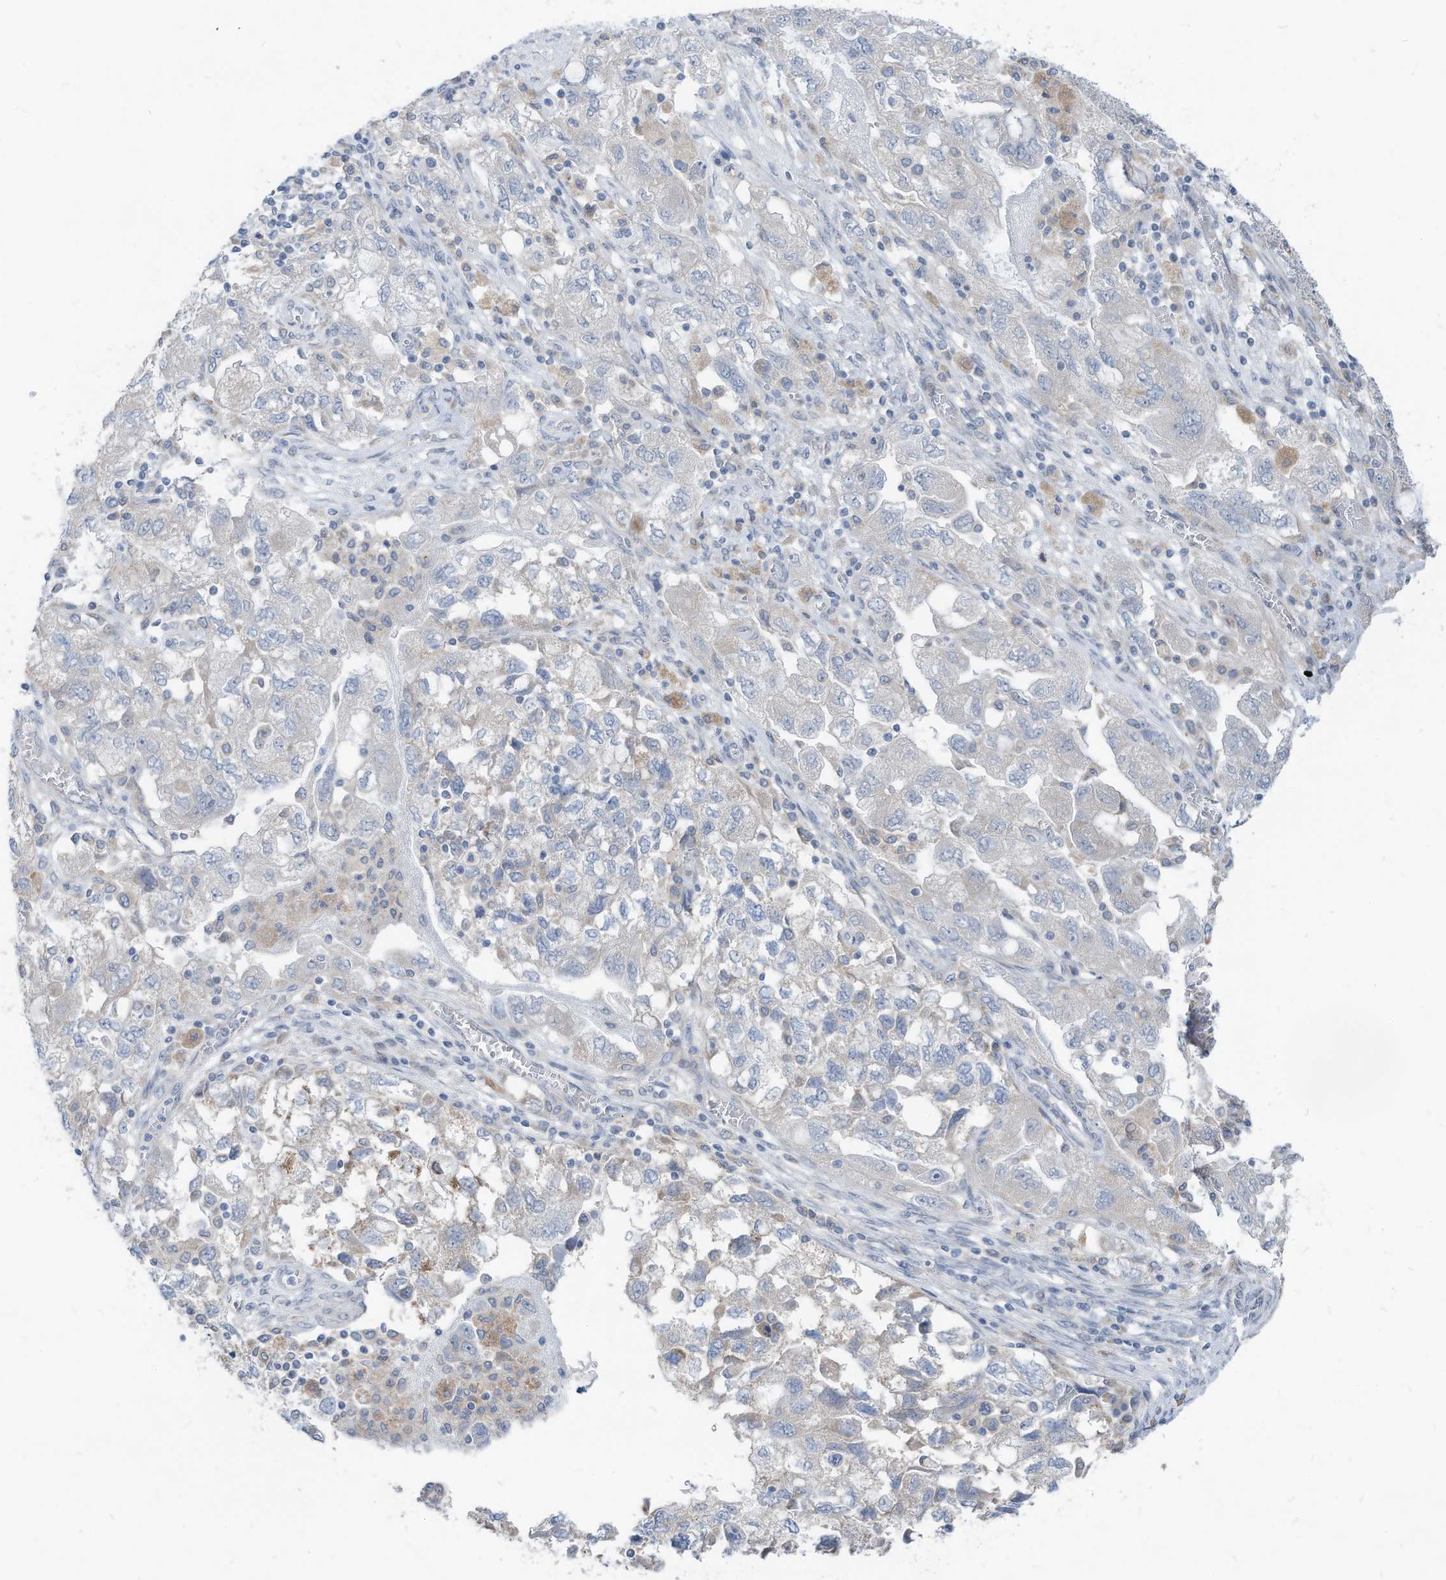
{"staining": {"intensity": "negative", "quantity": "none", "location": "none"}, "tissue": "ovarian cancer", "cell_type": "Tumor cells", "image_type": "cancer", "snomed": [{"axis": "morphology", "description": "Carcinoma, NOS"}, {"axis": "morphology", "description": "Cystadenocarcinoma, serous, NOS"}, {"axis": "topography", "description": "Ovary"}], "caption": "Ovarian cancer was stained to show a protein in brown. There is no significant expression in tumor cells.", "gene": "LDAH", "patient": {"sex": "female", "age": 69}}